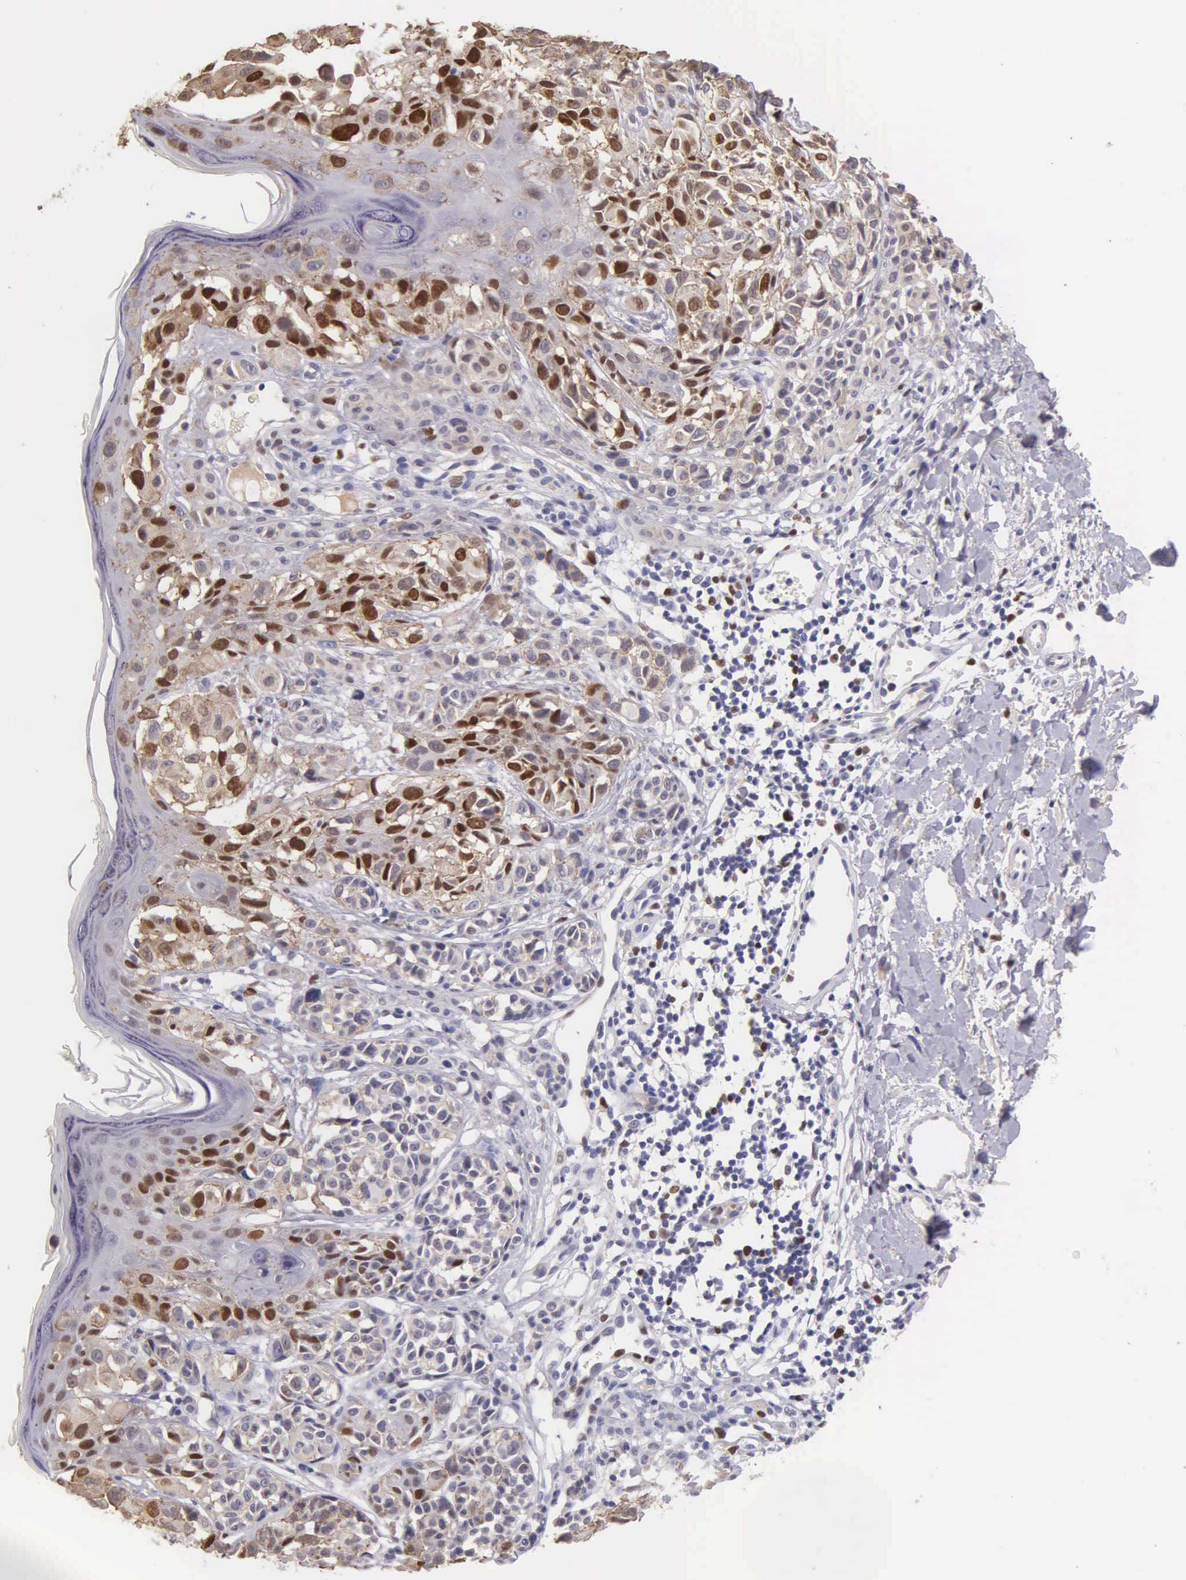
{"staining": {"intensity": "moderate", "quantity": "<25%", "location": "nuclear"}, "tissue": "melanoma", "cell_type": "Tumor cells", "image_type": "cancer", "snomed": [{"axis": "morphology", "description": "Malignant melanoma, NOS"}, {"axis": "topography", "description": "Skin"}], "caption": "Immunohistochemistry staining of malignant melanoma, which demonstrates low levels of moderate nuclear staining in approximately <25% of tumor cells indicating moderate nuclear protein expression. The staining was performed using DAB (3,3'-diaminobenzidine) (brown) for protein detection and nuclei were counterstained in hematoxylin (blue).", "gene": "MCM5", "patient": {"sex": "male", "age": 40}}